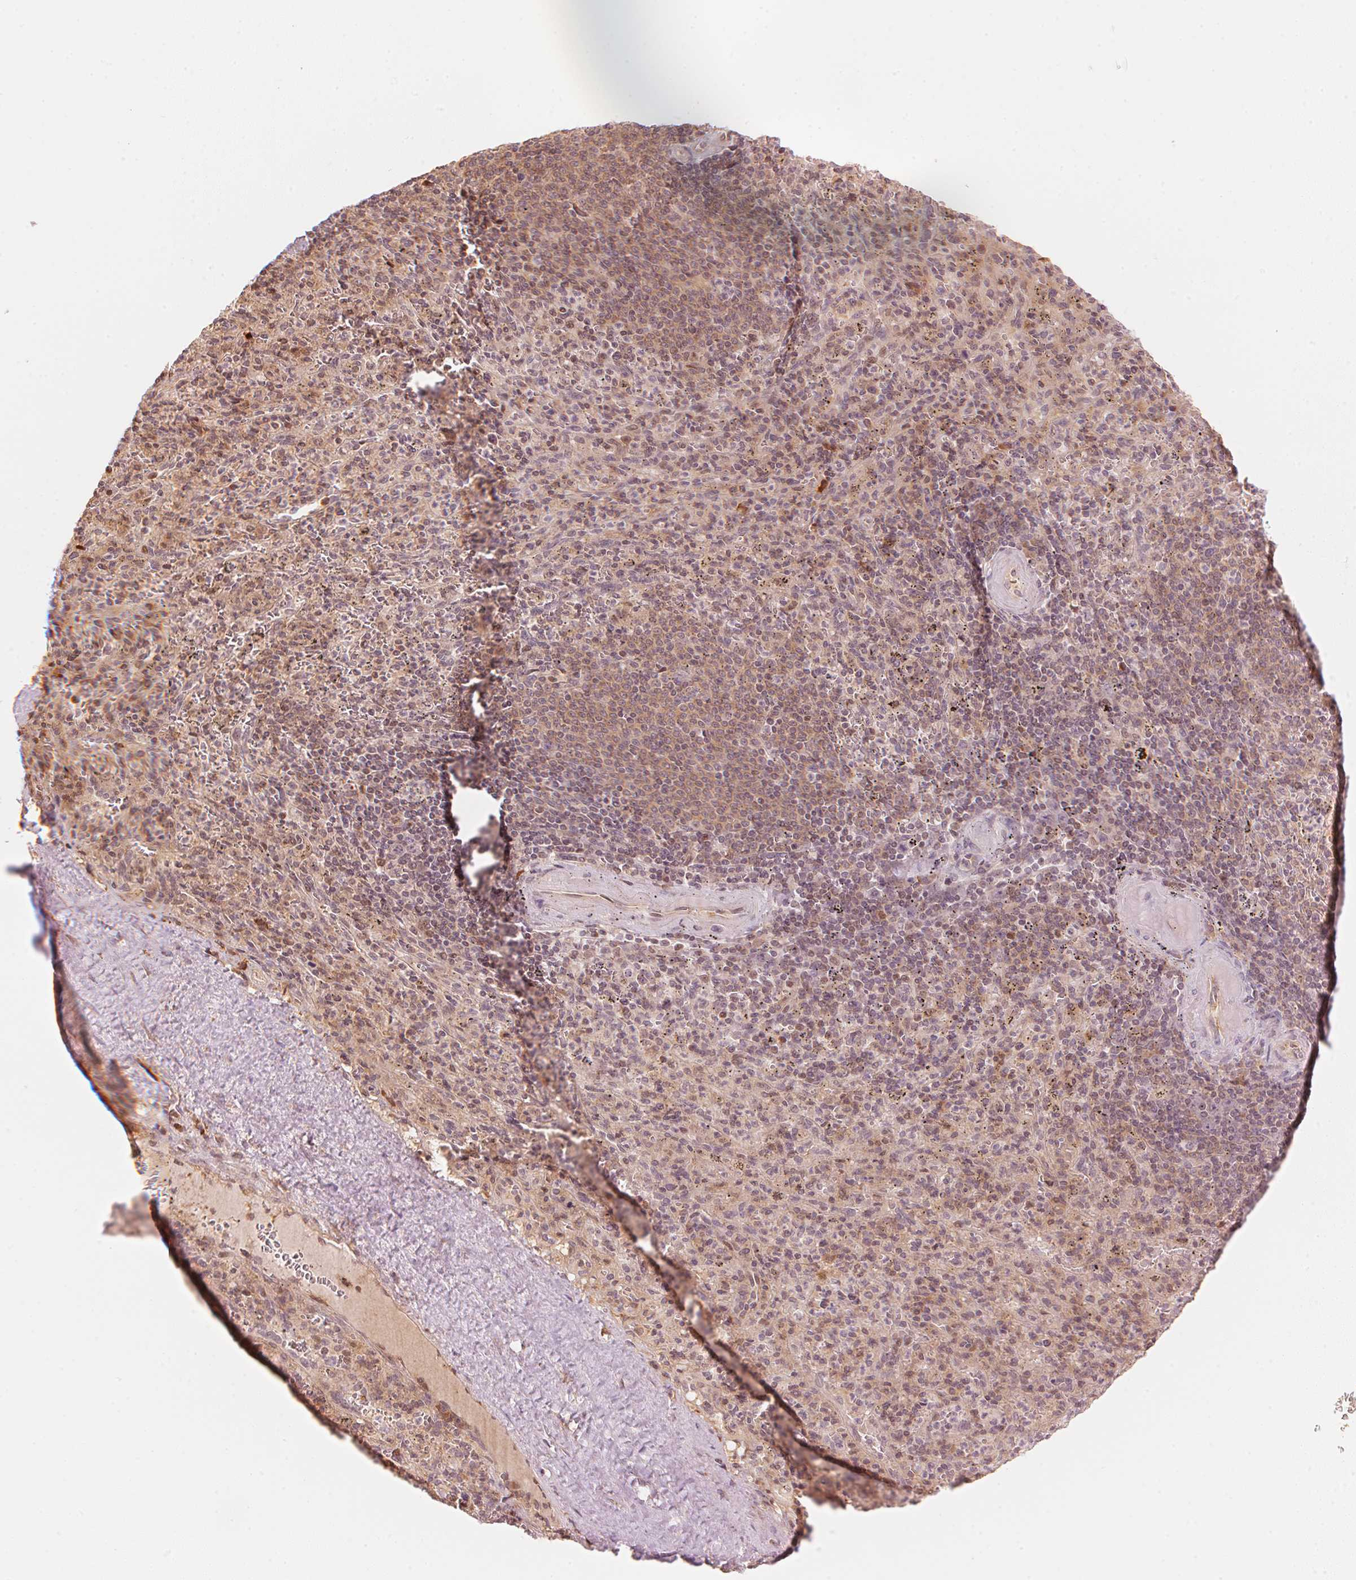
{"staining": {"intensity": "weak", "quantity": "<25%", "location": "cytoplasmic/membranous"}, "tissue": "spleen", "cell_type": "Cells in red pulp", "image_type": "normal", "snomed": [{"axis": "morphology", "description": "Normal tissue, NOS"}, {"axis": "topography", "description": "Spleen"}], "caption": "Cells in red pulp show no significant expression in unremarkable spleen. The staining was performed using DAB (3,3'-diaminobenzidine) to visualize the protein expression in brown, while the nuclei were stained in blue with hematoxylin (Magnification: 20x).", "gene": "PRKN", "patient": {"sex": "male", "age": 57}}